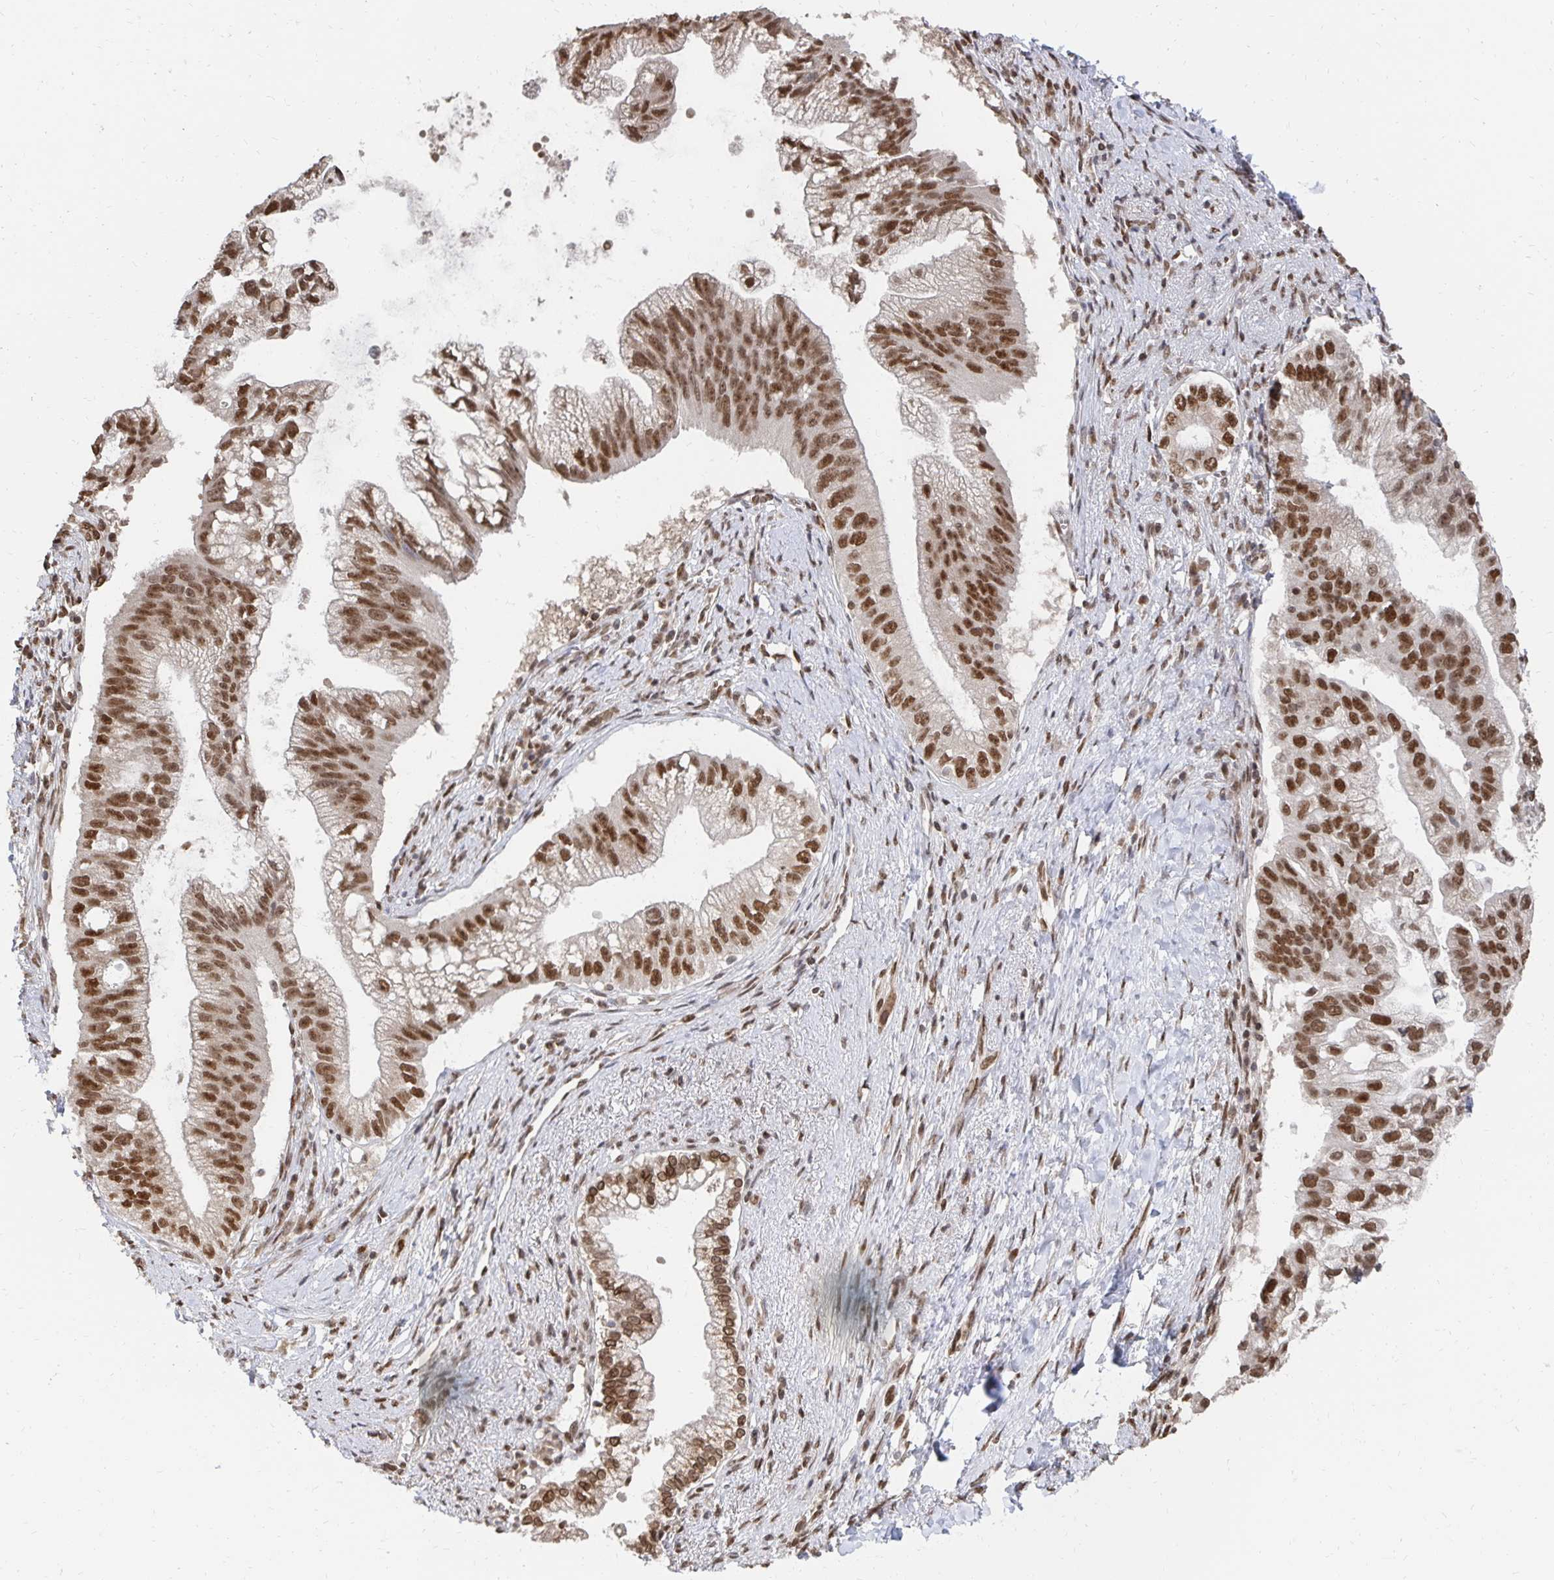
{"staining": {"intensity": "moderate", "quantity": ">75%", "location": "nuclear"}, "tissue": "pancreatic cancer", "cell_type": "Tumor cells", "image_type": "cancer", "snomed": [{"axis": "morphology", "description": "Adenocarcinoma, NOS"}, {"axis": "topography", "description": "Pancreas"}], "caption": "Immunohistochemistry staining of adenocarcinoma (pancreatic), which demonstrates medium levels of moderate nuclear staining in about >75% of tumor cells indicating moderate nuclear protein positivity. The staining was performed using DAB (3,3'-diaminobenzidine) (brown) for protein detection and nuclei were counterstained in hematoxylin (blue).", "gene": "GTF3C6", "patient": {"sex": "male", "age": 70}}